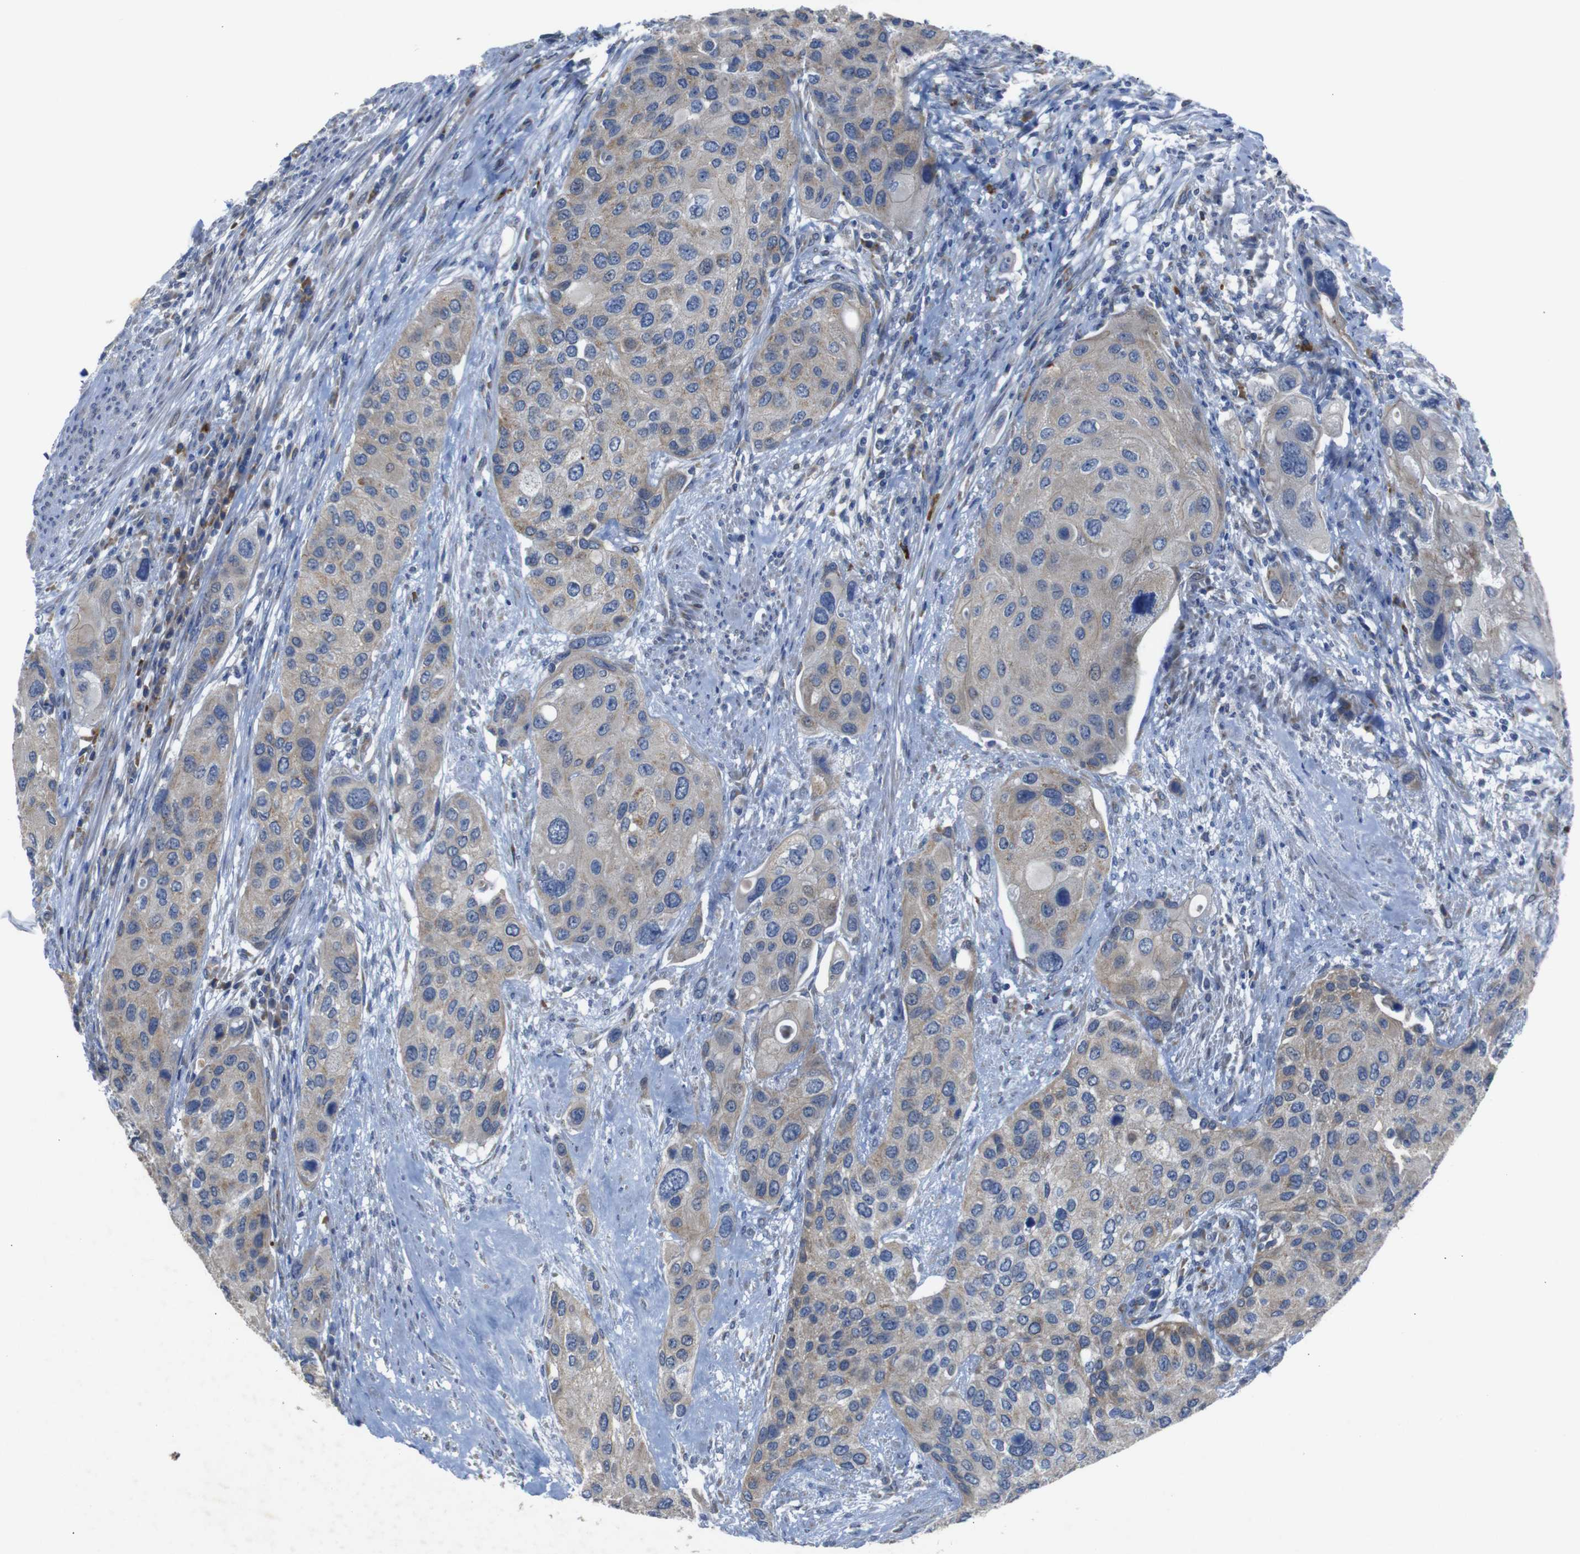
{"staining": {"intensity": "moderate", "quantity": "<25%", "location": "cytoplasmic/membranous"}, "tissue": "urothelial cancer", "cell_type": "Tumor cells", "image_type": "cancer", "snomed": [{"axis": "morphology", "description": "Urothelial carcinoma, High grade"}, {"axis": "topography", "description": "Urinary bladder"}], "caption": "Protein staining demonstrates moderate cytoplasmic/membranous positivity in approximately <25% of tumor cells in urothelial carcinoma (high-grade). (Brightfield microscopy of DAB IHC at high magnification).", "gene": "CHST10", "patient": {"sex": "female", "age": 56}}